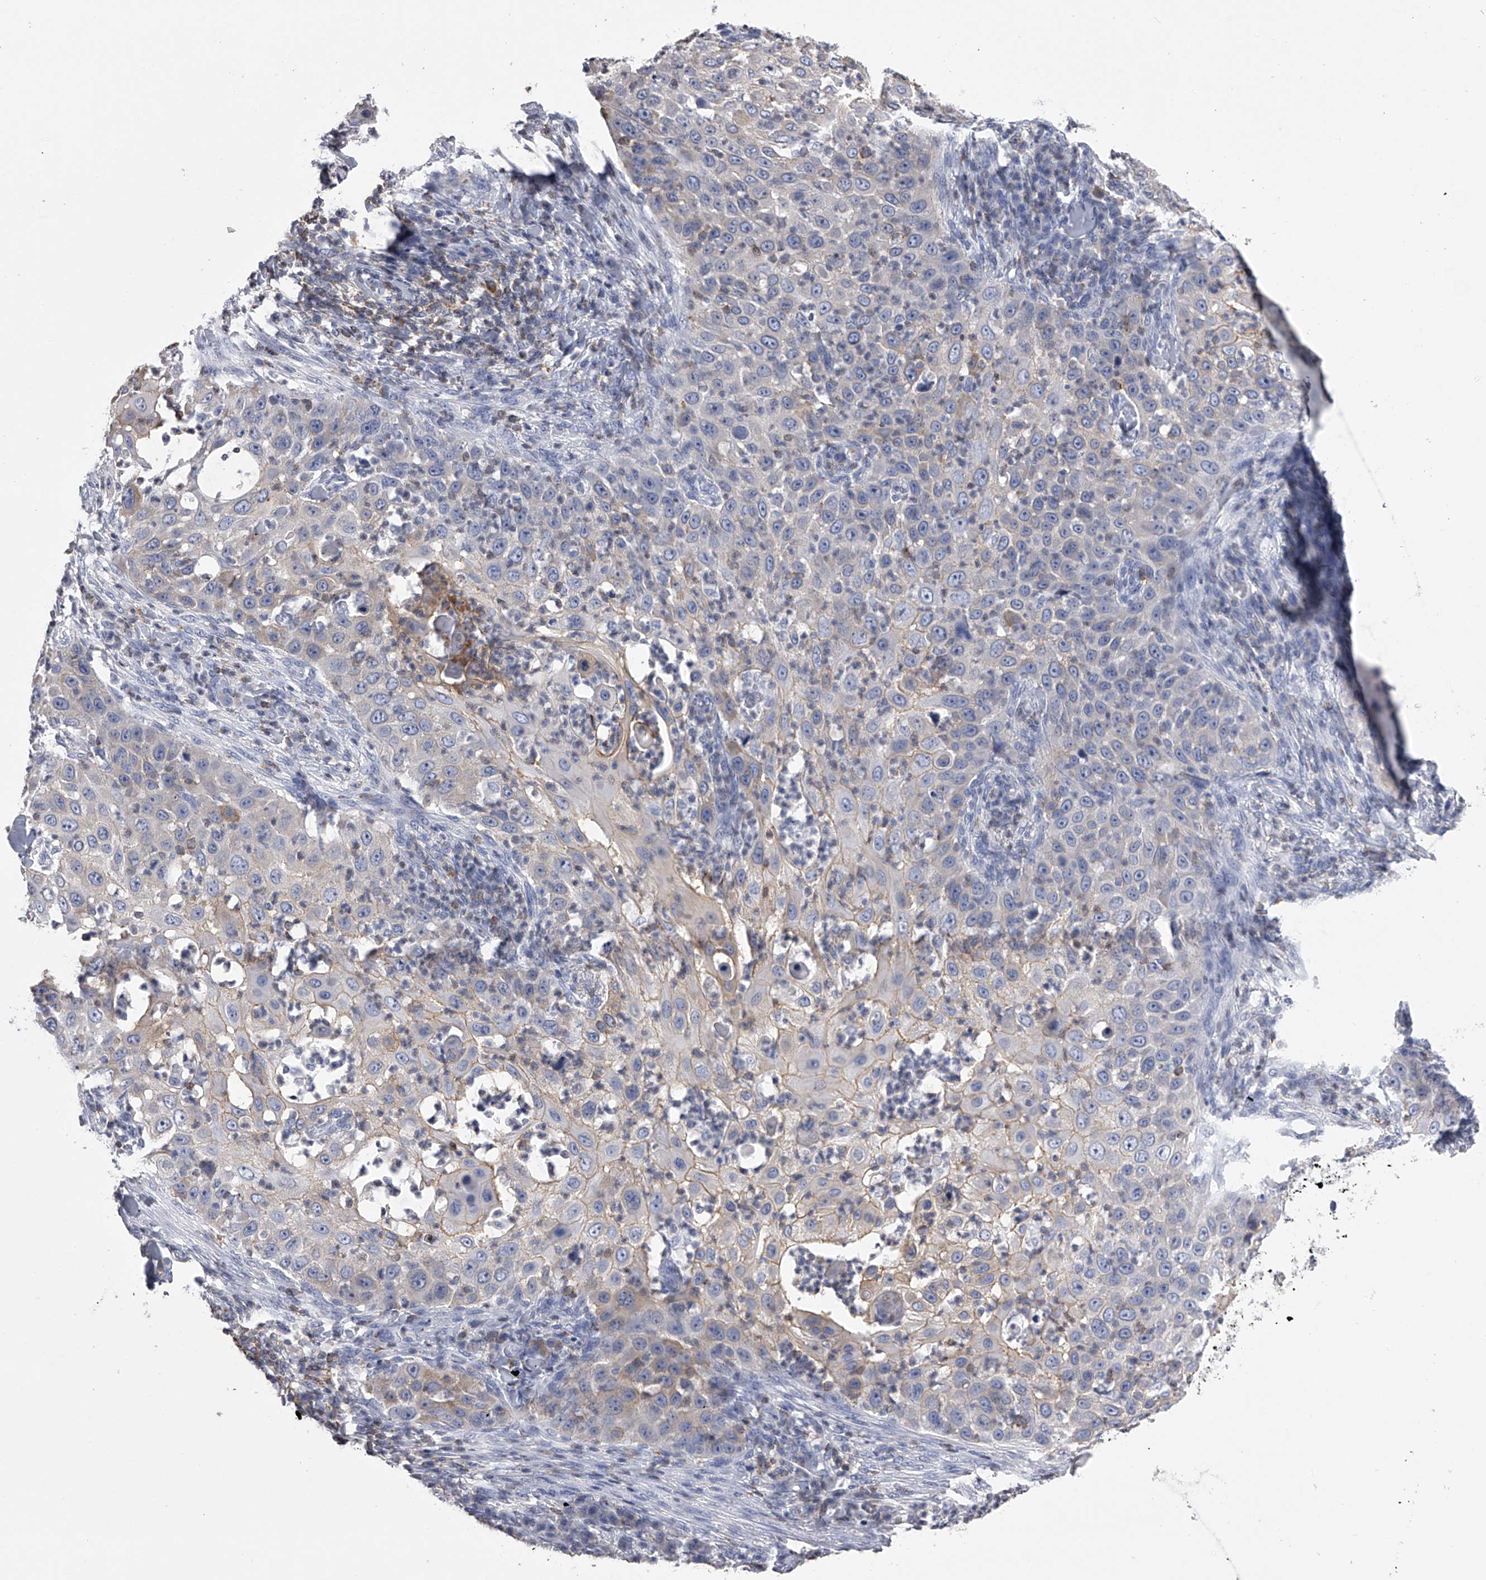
{"staining": {"intensity": "weak", "quantity": ">75%", "location": "cytoplasmic/membranous"}, "tissue": "skin cancer", "cell_type": "Tumor cells", "image_type": "cancer", "snomed": [{"axis": "morphology", "description": "Squamous cell carcinoma, NOS"}, {"axis": "topography", "description": "Skin"}], "caption": "Skin squamous cell carcinoma tissue displays weak cytoplasmic/membranous positivity in approximately >75% of tumor cells, visualized by immunohistochemistry.", "gene": "TASP1", "patient": {"sex": "female", "age": 44}}